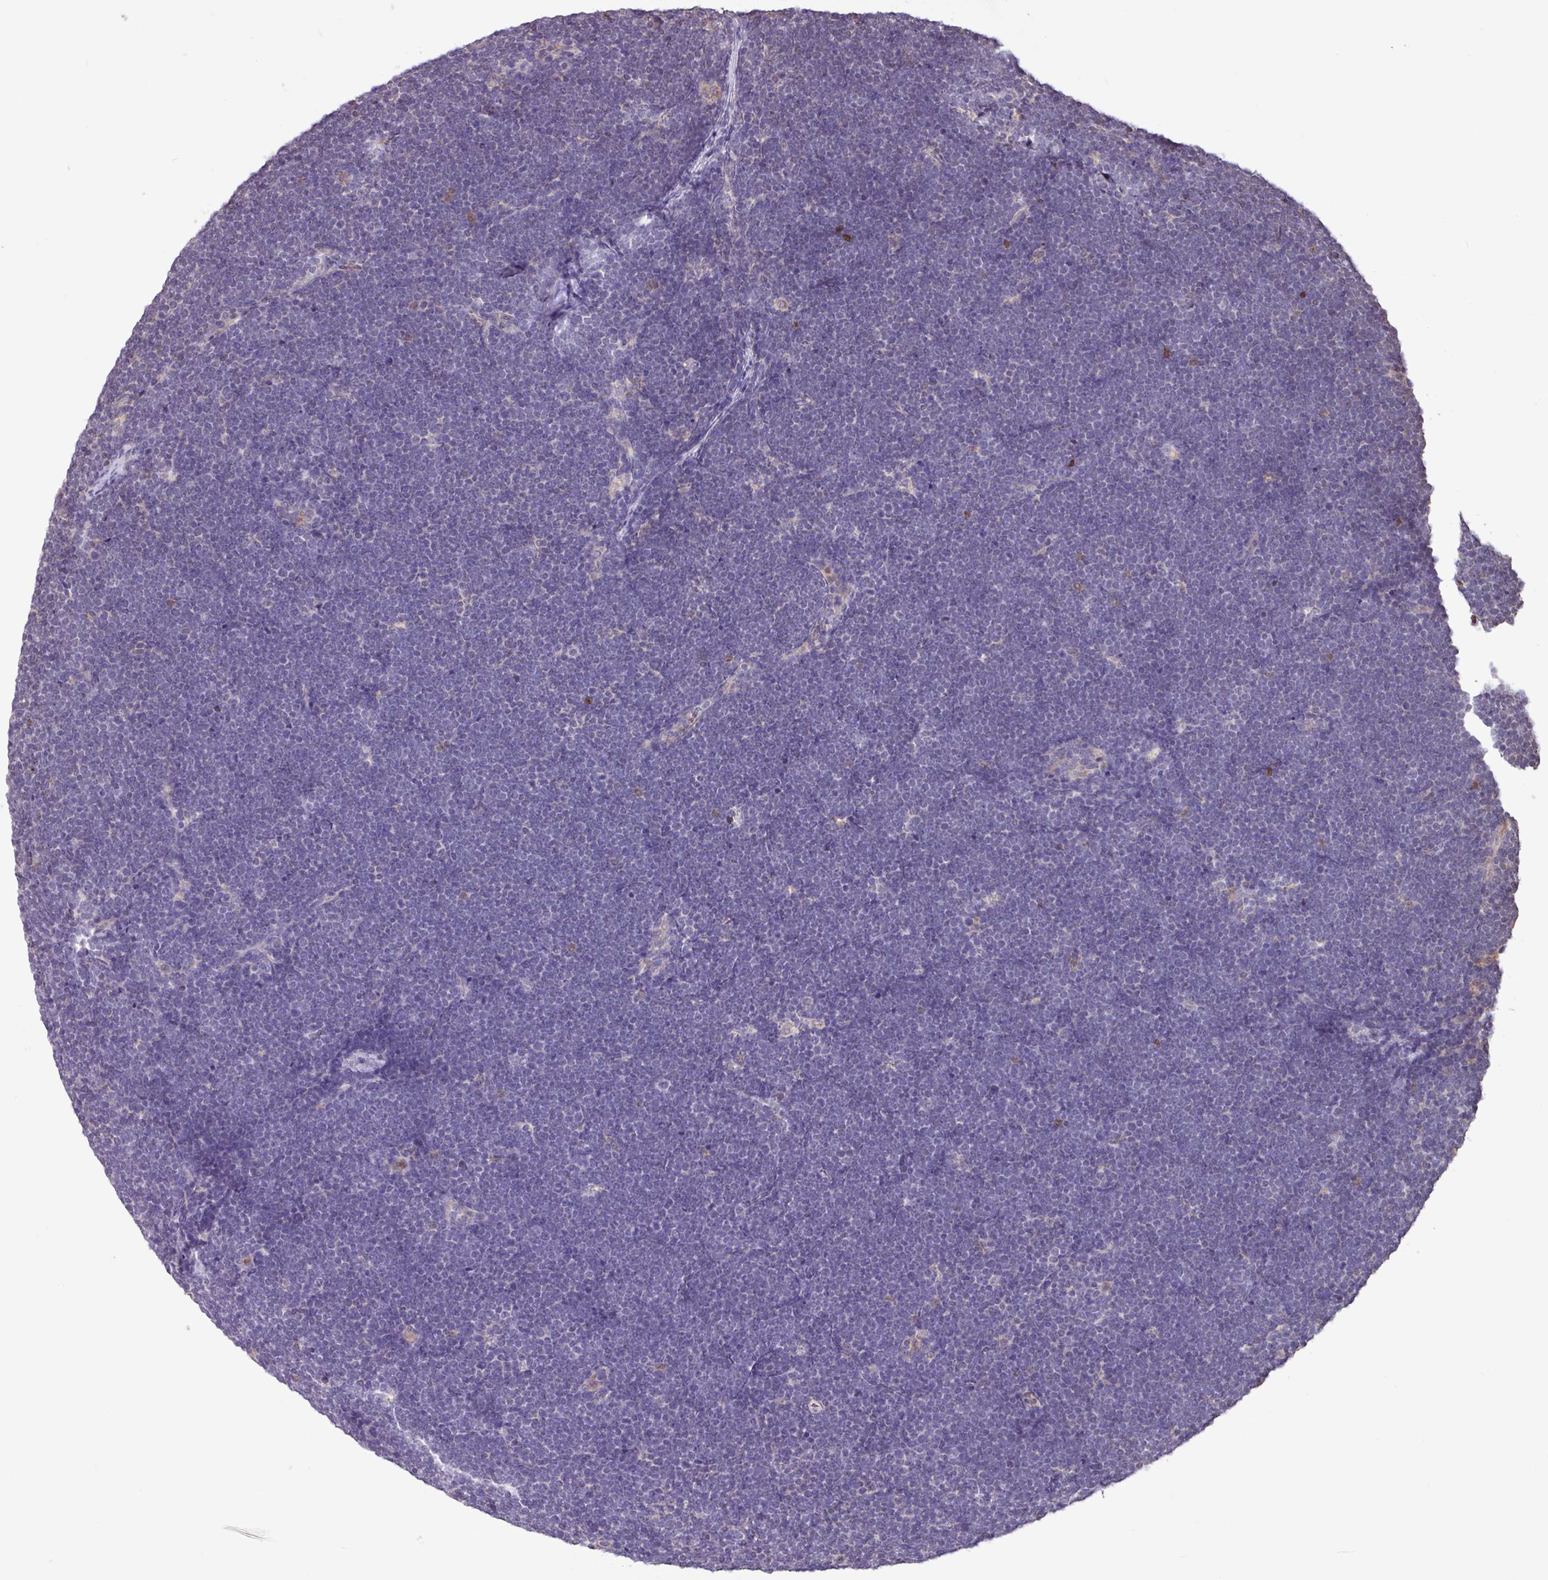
{"staining": {"intensity": "negative", "quantity": "none", "location": "none"}, "tissue": "lymphoma", "cell_type": "Tumor cells", "image_type": "cancer", "snomed": [{"axis": "morphology", "description": "Malignant lymphoma, non-Hodgkin's type, High grade"}, {"axis": "topography", "description": "Lymph node"}], "caption": "This is an IHC photomicrograph of high-grade malignant lymphoma, non-Hodgkin's type. There is no positivity in tumor cells.", "gene": "CHST11", "patient": {"sex": "male", "age": 13}}